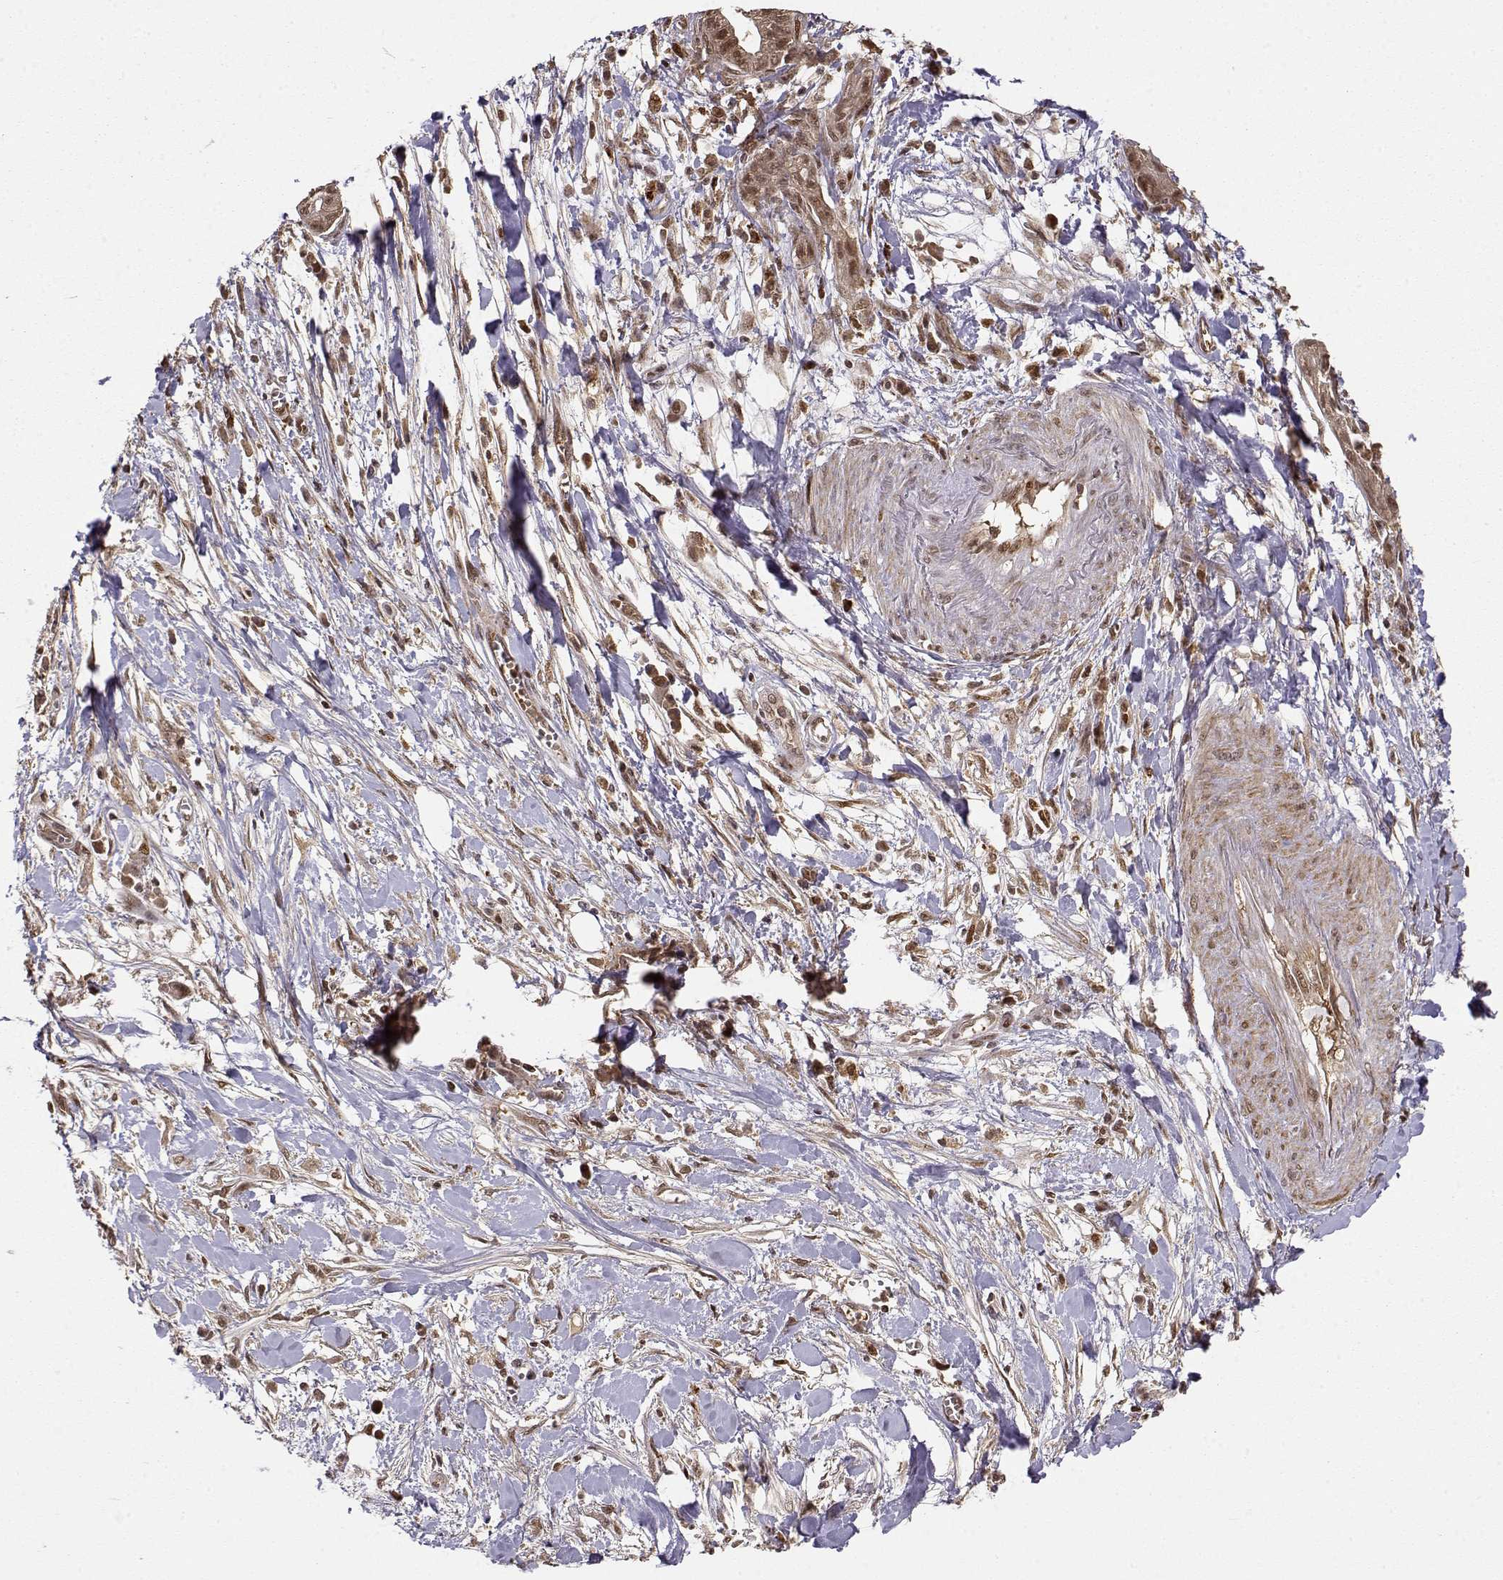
{"staining": {"intensity": "moderate", "quantity": ">75%", "location": "cytoplasmic/membranous,nuclear"}, "tissue": "pancreatic cancer", "cell_type": "Tumor cells", "image_type": "cancer", "snomed": [{"axis": "morphology", "description": "Normal tissue, NOS"}, {"axis": "morphology", "description": "Adenocarcinoma, NOS"}, {"axis": "topography", "description": "Lymph node"}, {"axis": "topography", "description": "Pancreas"}], "caption": "Immunohistochemical staining of human pancreatic cancer (adenocarcinoma) displays moderate cytoplasmic/membranous and nuclear protein positivity in about >75% of tumor cells.", "gene": "MAEA", "patient": {"sex": "female", "age": 58}}